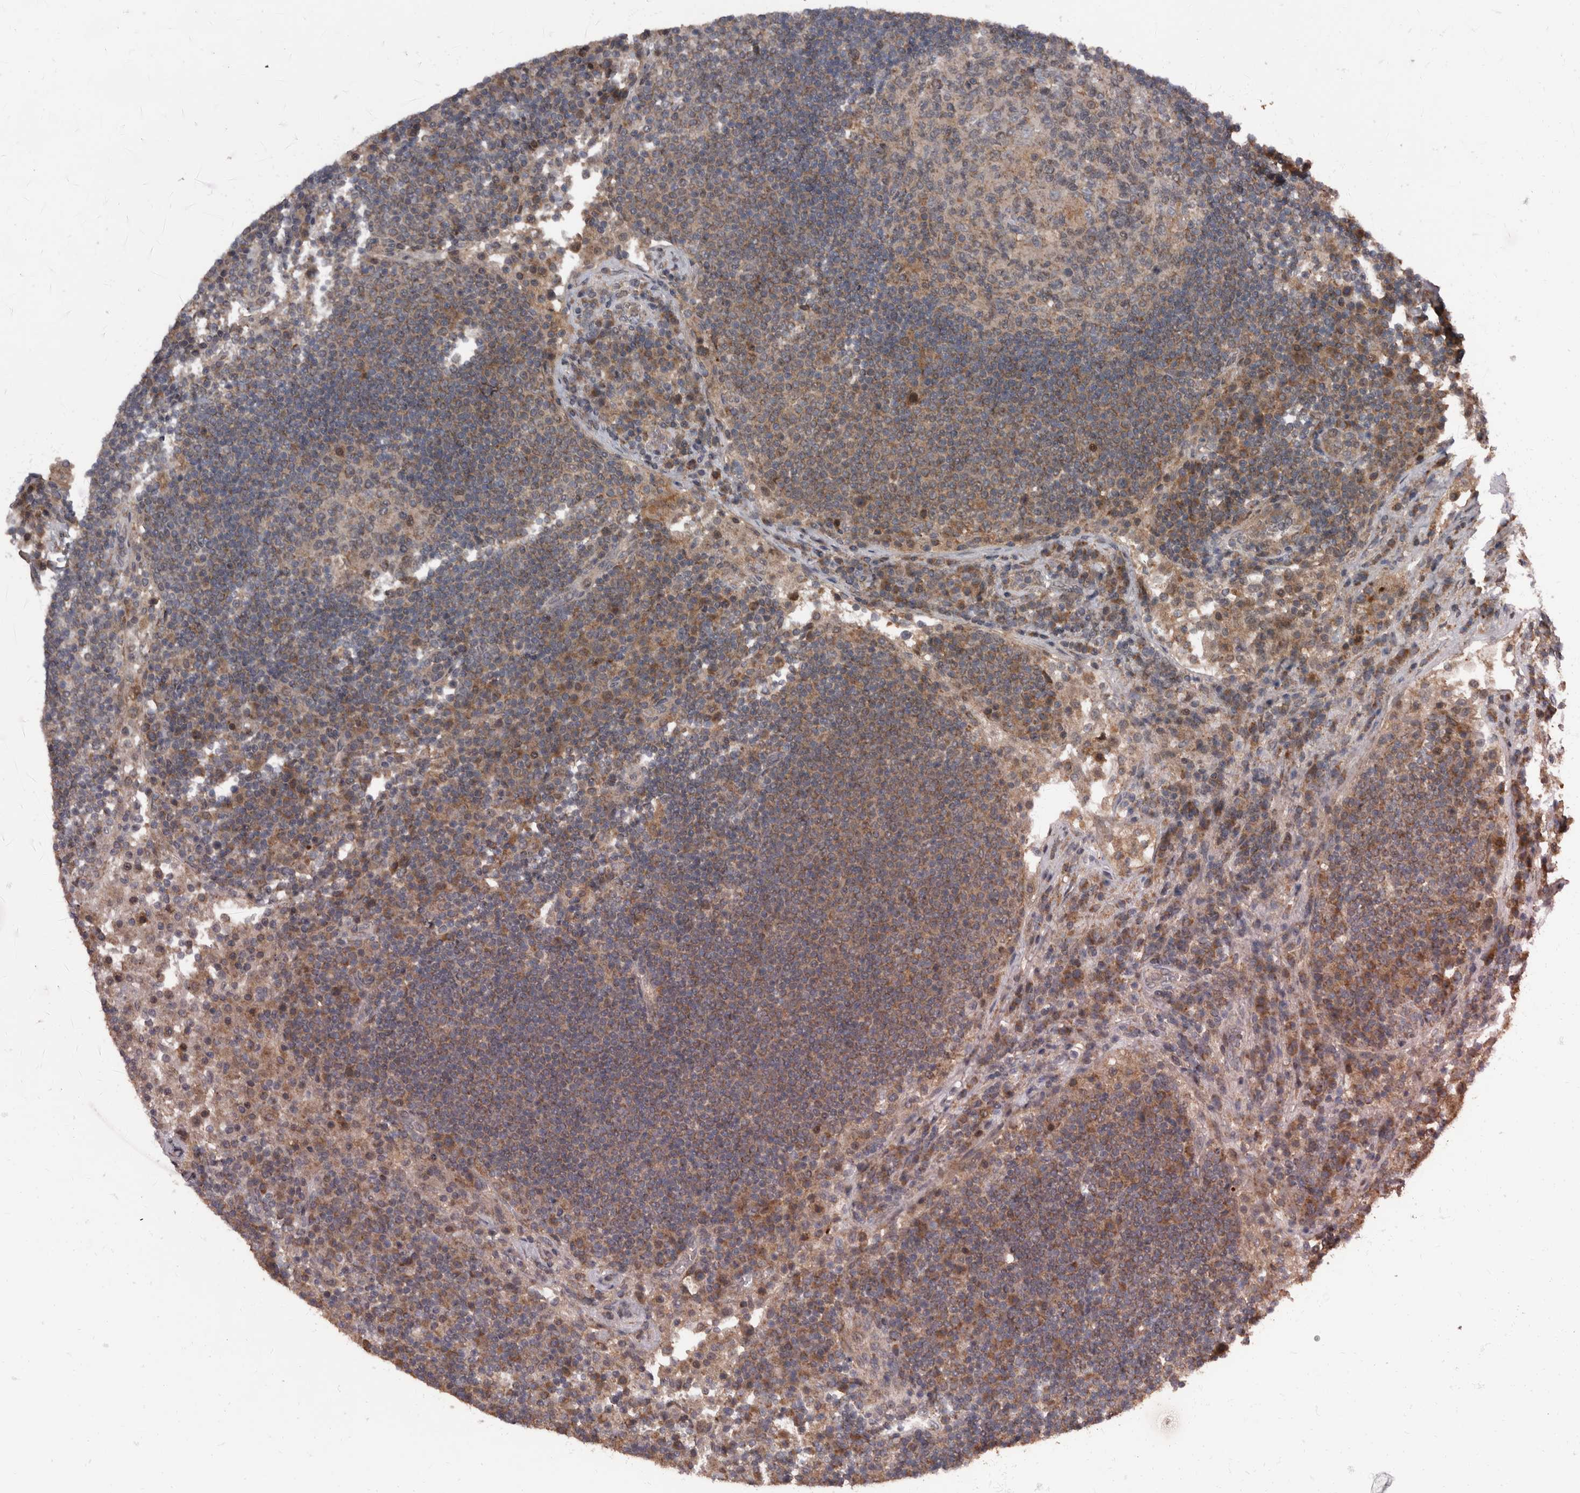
{"staining": {"intensity": "moderate", "quantity": "25%-75%", "location": "cytoplasmic/membranous"}, "tissue": "lymph node", "cell_type": "Germinal center cells", "image_type": "normal", "snomed": [{"axis": "morphology", "description": "Normal tissue, NOS"}, {"axis": "topography", "description": "Lymph node"}], "caption": "Brown immunohistochemical staining in normal lymph node shows moderate cytoplasmic/membranous expression in approximately 25%-75% of germinal center cells.", "gene": "RABGGTB", "patient": {"sex": "female", "age": 53}}